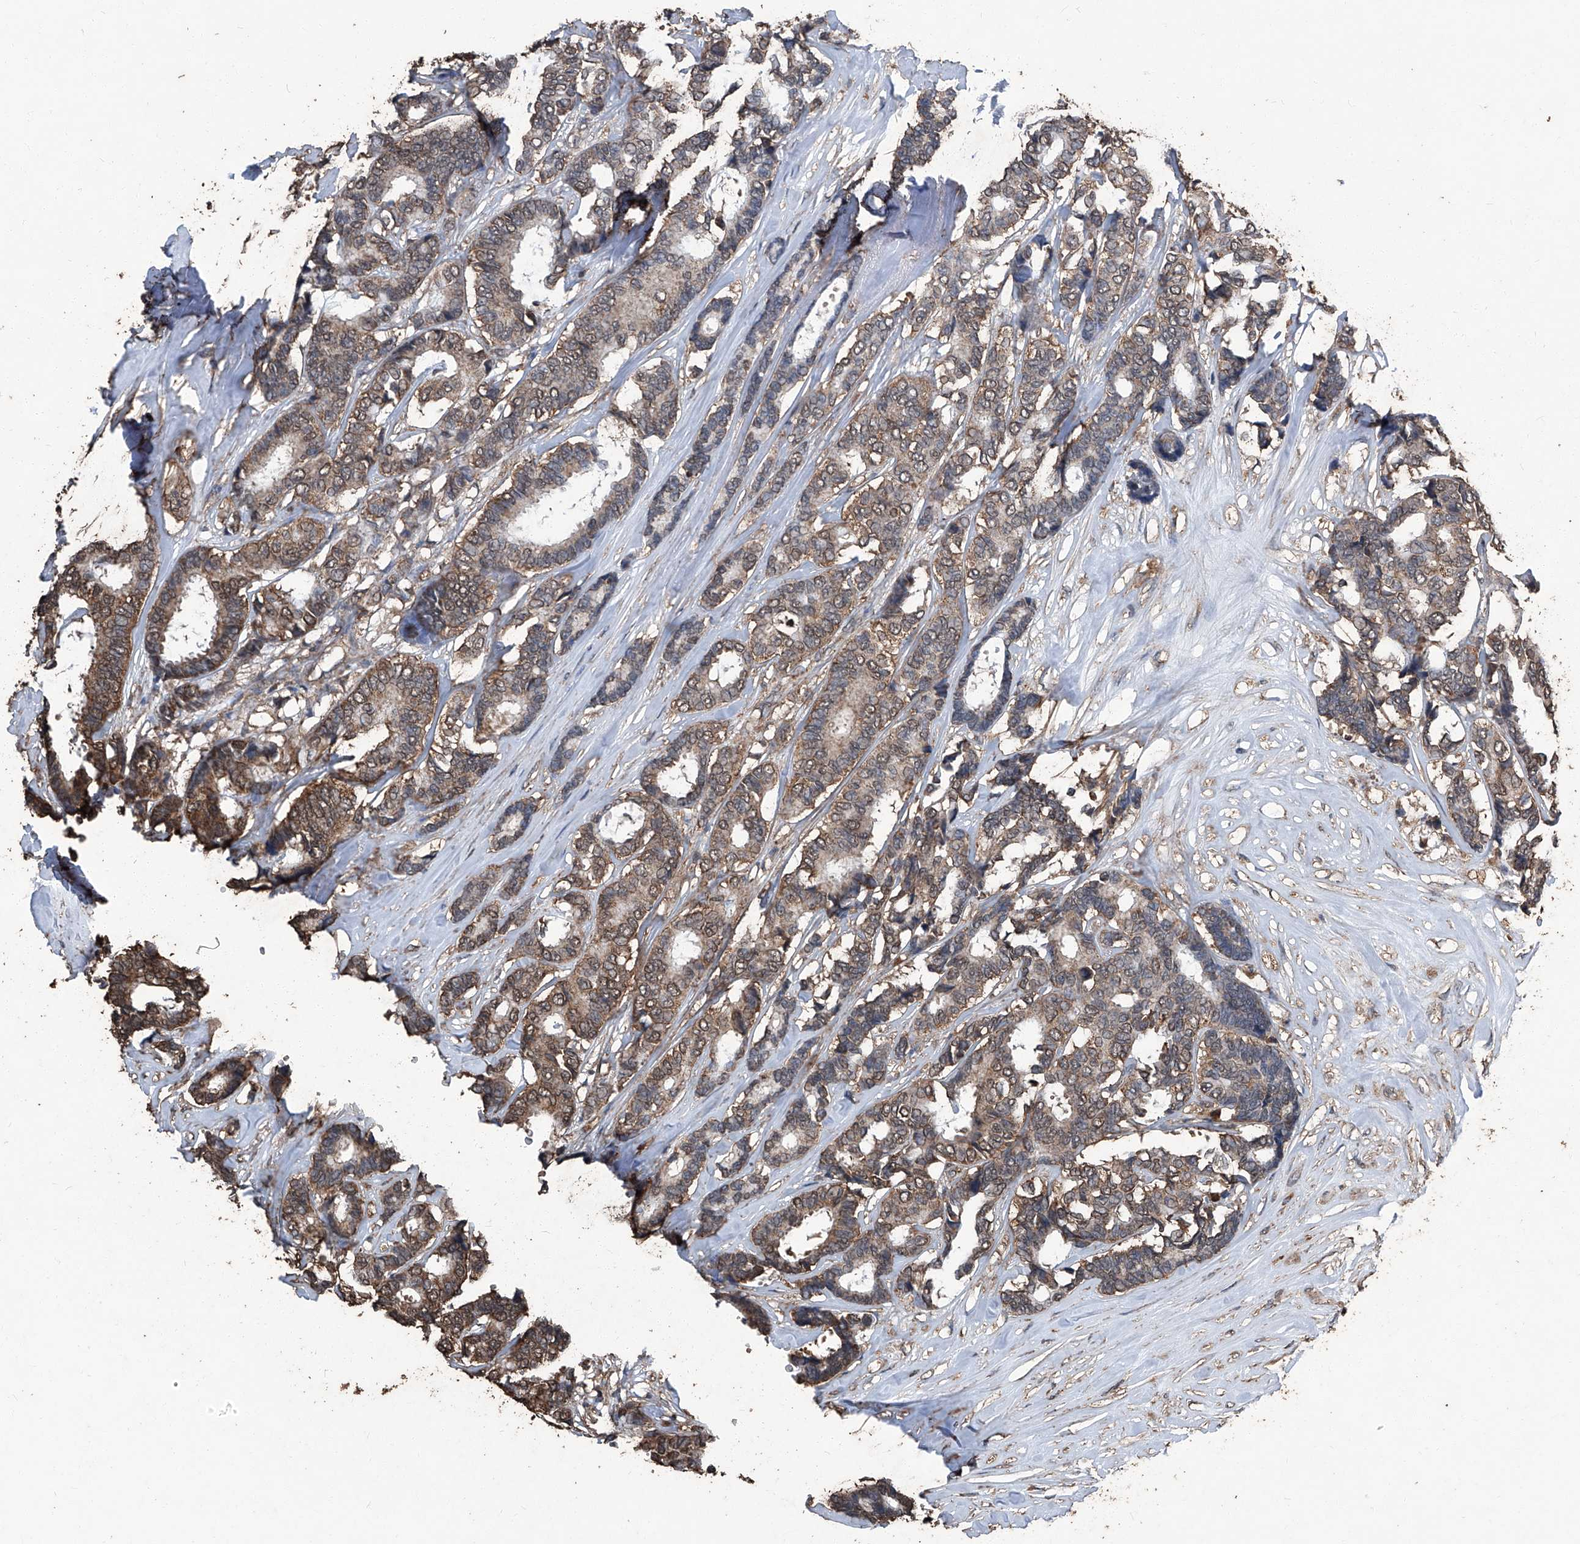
{"staining": {"intensity": "moderate", "quantity": ">75%", "location": "cytoplasmic/membranous"}, "tissue": "breast cancer", "cell_type": "Tumor cells", "image_type": "cancer", "snomed": [{"axis": "morphology", "description": "Duct carcinoma"}, {"axis": "topography", "description": "Breast"}], "caption": "The photomicrograph displays staining of breast cancer, revealing moderate cytoplasmic/membranous protein staining (brown color) within tumor cells.", "gene": "STARD7", "patient": {"sex": "female", "age": 87}}